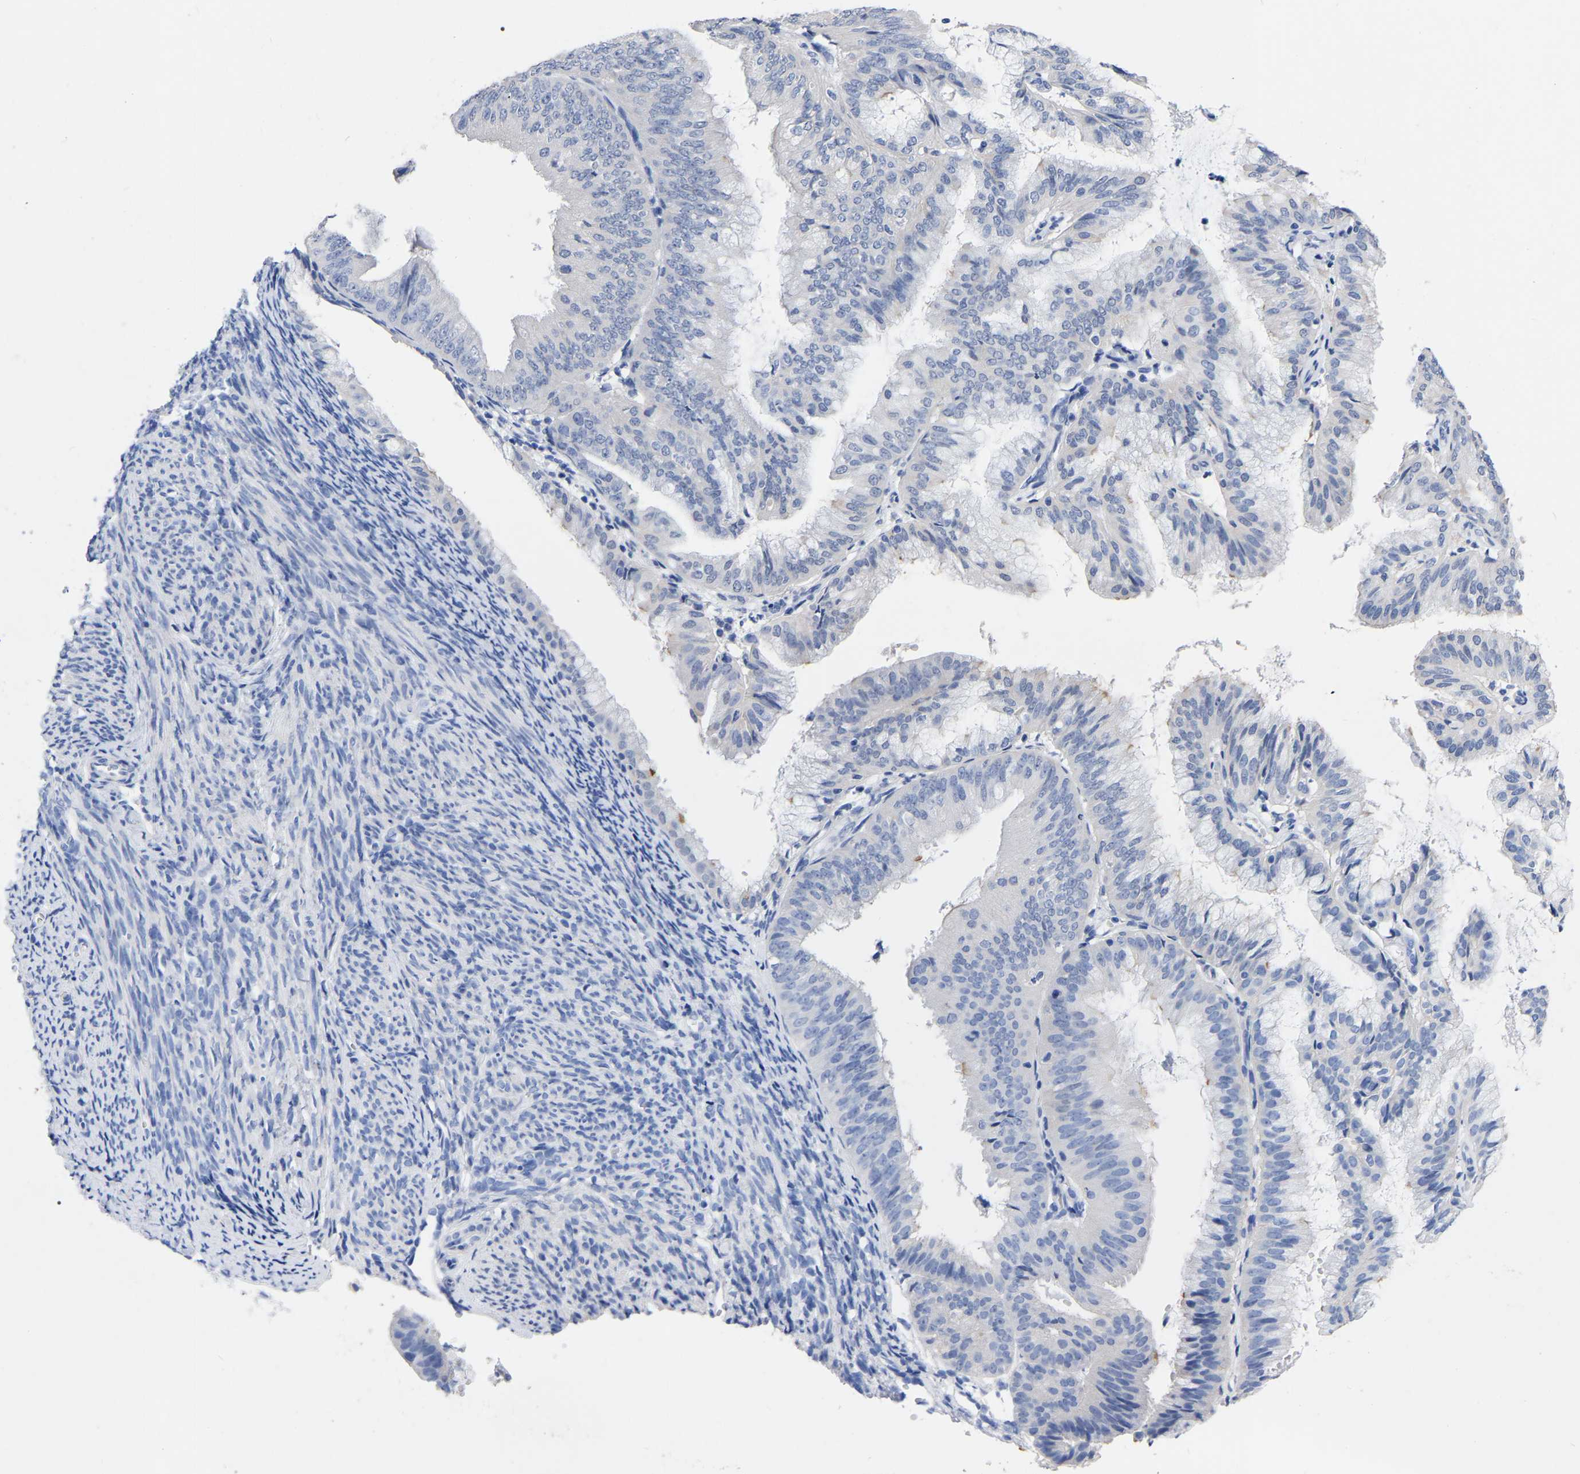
{"staining": {"intensity": "negative", "quantity": "none", "location": "none"}, "tissue": "endometrial cancer", "cell_type": "Tumor cells", "image_type": "cancer", "snomed": [{"axis": "morphology", "description": "Adenocarcinoma, NOS"}, {"axis": "topography", "description": "Endometrium"}], "caption": "Tumor cells are negative for brown protein staining in endometrial cancer (adenocarcinoma).", "gene": "ANXA13", "patient": {"sex": "female", "age": 63}}